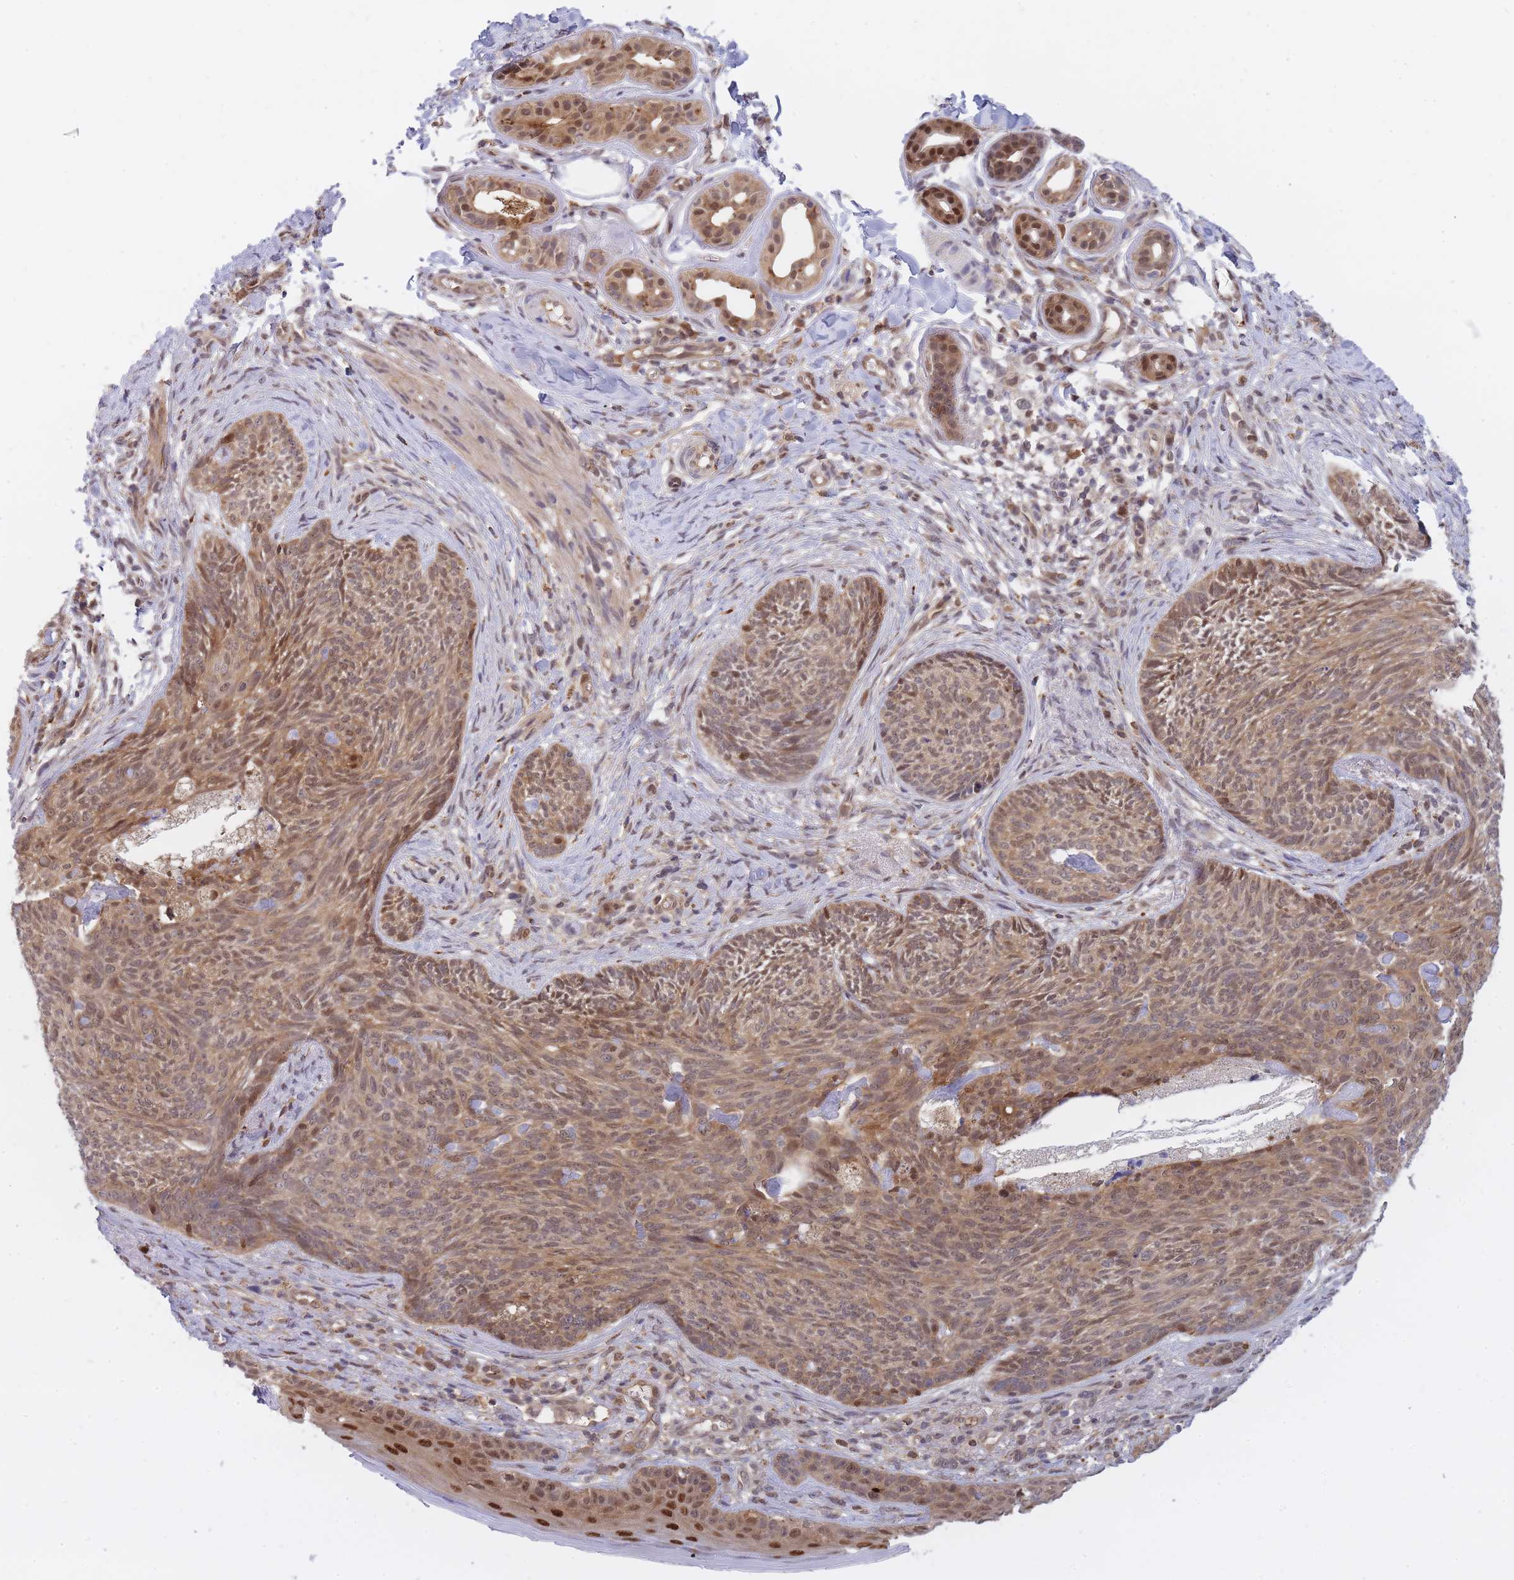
{"staining": {"intensity": "weak", "quantity": ">75%", "location": "cytoplasmic/membranous,nuclear"}, "tissue": "skin cancer", "cell_type": "Tumor cells", "image_type": "cancer", "snomed": [{"axis": "morphology", "description": "Basal cell carcinoma"}, {"axis": "topography", "description": "Skin"}], "caption": "DAB immunohistochemical staining of skin basal cell carcinoma reveals weak cytoplasmic/membranous and nuclear protein positivity in approximately >75% of tumor cells.", "gene": "NSFL1C", "patient": {"sex": "male", "age": 73}}